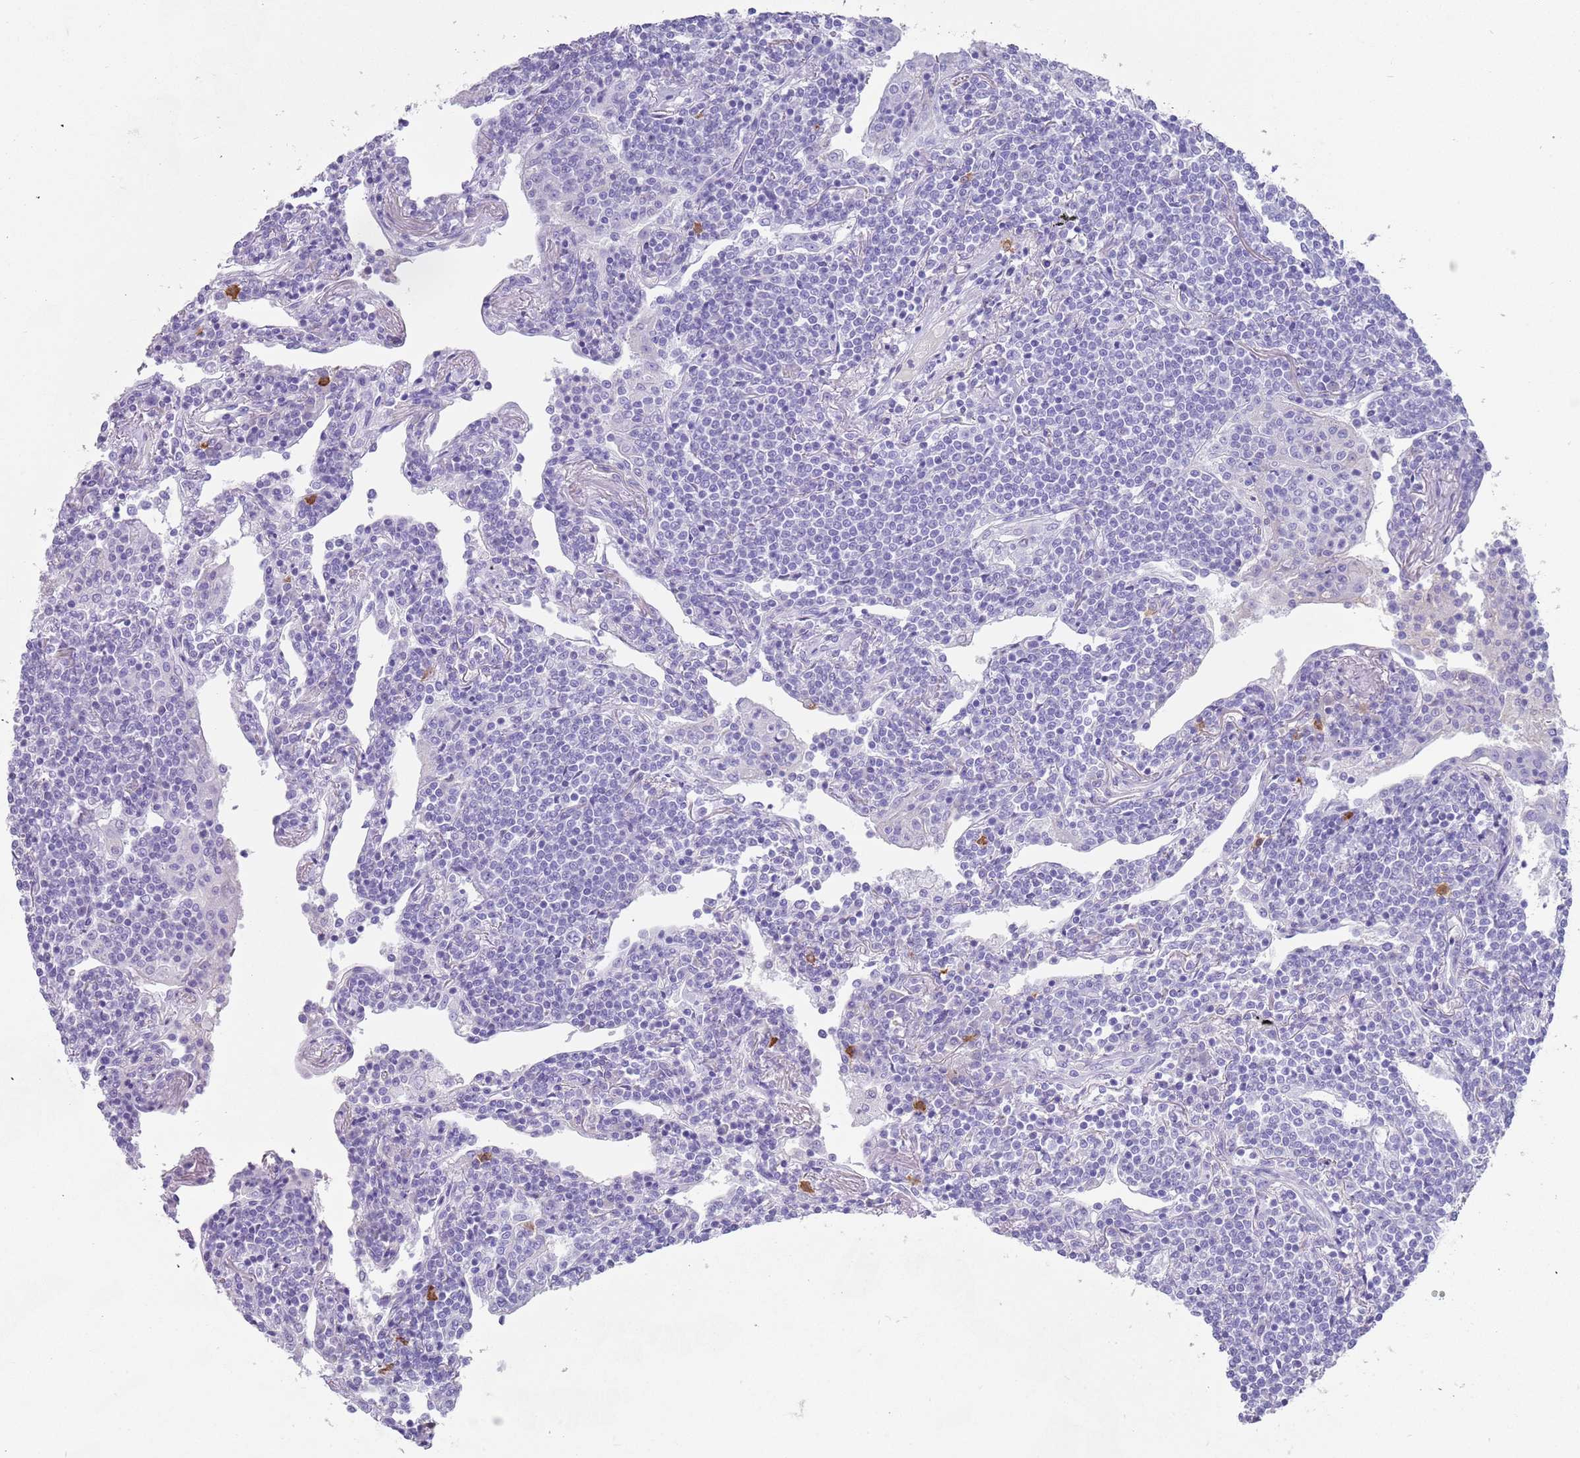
{"staining": {"intensity": "negative", "quantity": "none", "location": "none"}, "tissue": "lymphoma", "cell_type": "Tumor cells", "image_type": "cancer", "snomed": [{"axis": "morphology", "description": "Malignant lymphoma, non-Hodgkin's type, Low grade"}, {"axis": "topography", "description": "Lung"}], "caption": "DAB immunohistochemical staining of low-grade malignant lymphoma, non-Hodgkin's type reveals no significant staining in tumor cells.", "gene": "MYADML2", "patient": {"sex": "female", "age": 71}}